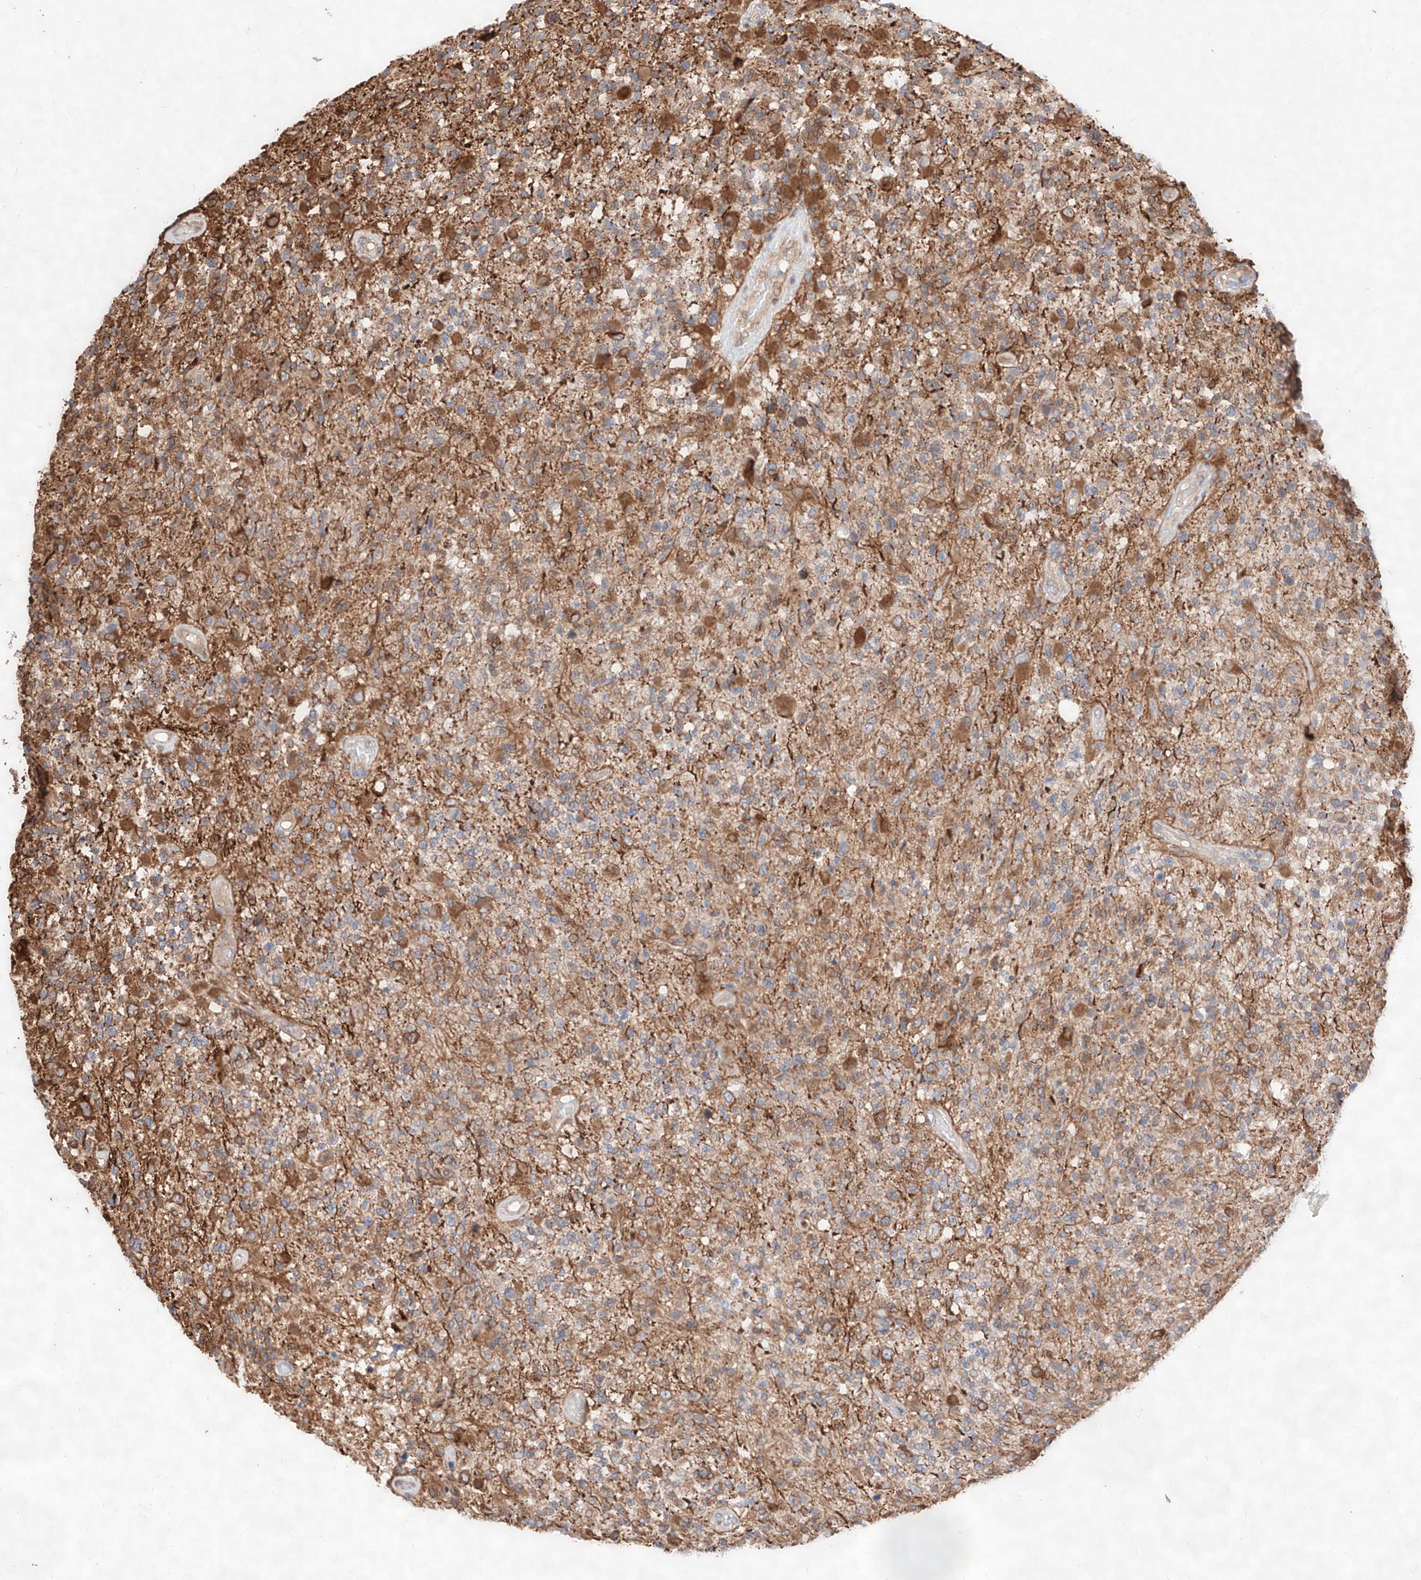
{"staining": {"intensity": "moderate", "quantity": "25%-75%", "location": "cytoplasmic/membranous"}, "tissue": "glioma", "cell_type": "Tumor cells", "image_type": "cancer", "snomed": [{"axis": "morphology", "description": "Glioma, malignant, High grade"}, {"axis": "morphology", "description": "Glioblastoma, NOS"}, {"axis": "topography", "description": "Brain"}], "caption": "A histopathology image showing moderate cytoplasmic/membranous staining in about 25%-75% of tumor cells in glioblastoma, as visualized by brown immunohistochemical staining.", "gene": "ATP9B", "patient": {"sex": "male", "age": 60}}